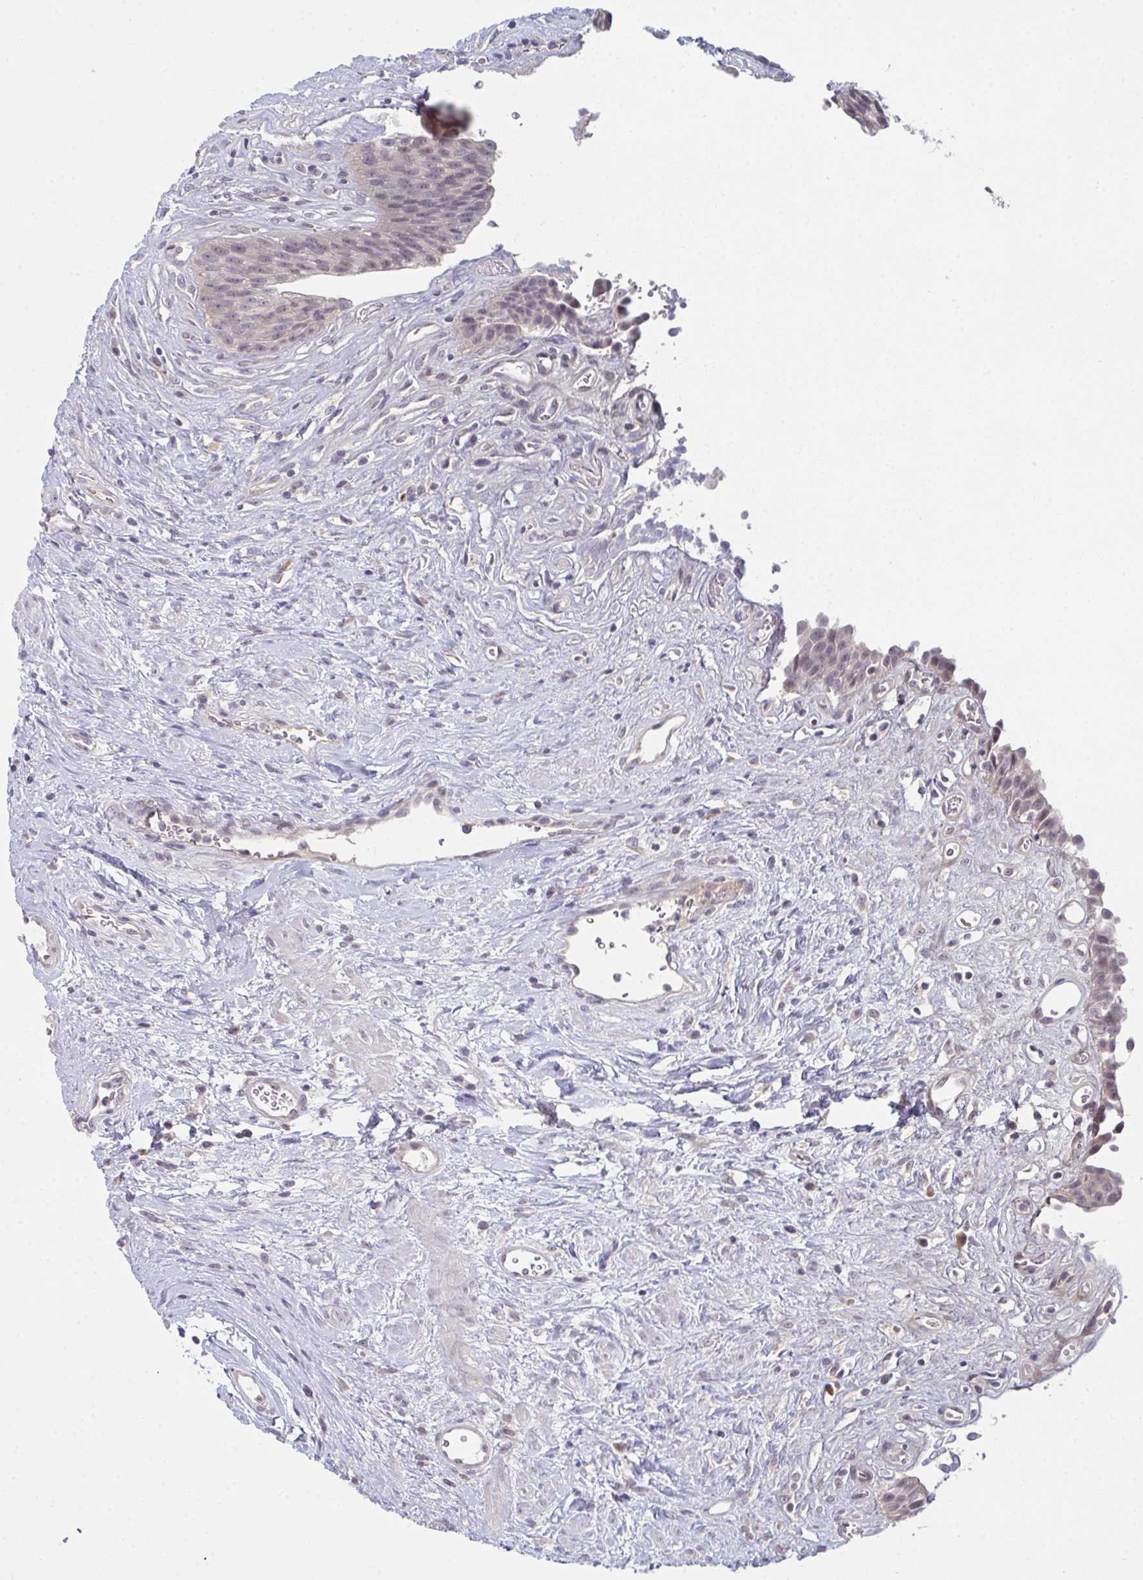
{"staining": {"intensity": "negative", "quantity": "none", "location": "none"}, "tissue": "urinary bladder", "cell_type": "Urothelial cells", "image_type": "normal", "snomed": [{"axis": "morphology", "description": "Normal tissue, NOS"}, {"axis": "topography", "description": "Urinary bladder"}], "caption": "Immunohistochemistry (IHC) histopathology image of unremarkable urinary bladder: human urinary bladder stained with DAB (3,3'-diaminobenzidine) reveals no significant protein positivity in urothelial cells. (Immunohistochemistry, brightfield microscopy, high magnification).", "gene": "ZNF214", "patient": {"sex": "female", "age": 56}}